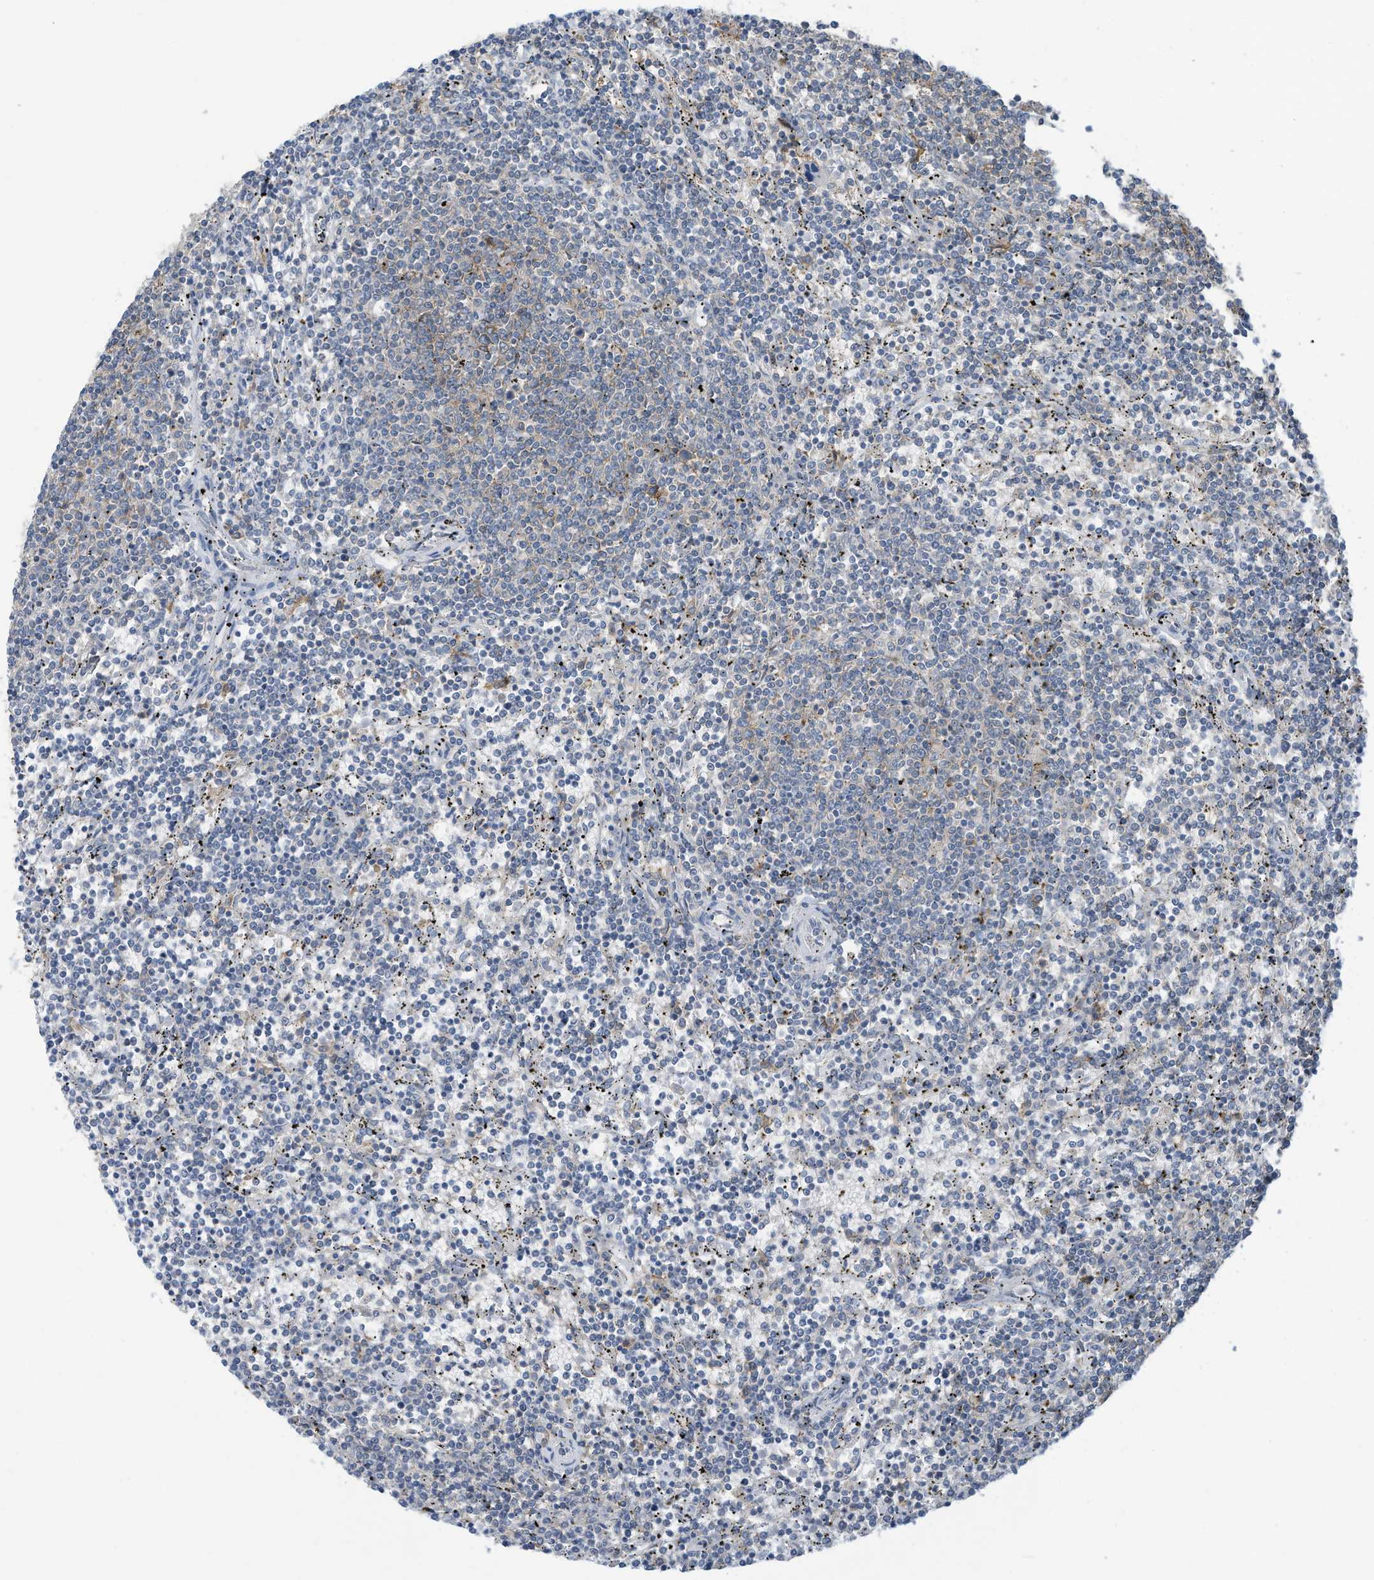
{"staining": {"intensity": "negative", "quantity": "none", "location": "none"}, "tissue": "lymphoma", "cell_type": "Tumor cells", "image_type": "cancer", "snomed": [{"axis": "morphology", "description": "Malignant lymphoma, non-Hodgkin's type, Low grade"}, {"axis": "topography", "description": "Spleen"}], "caption": "Protein analysis of lymphoma exhibits no significant expression in tumor cells. The staining is performed using DAB (3,3'-diaminobenzidine) brown chromogen with nuclei counter-stained in using hematoxylin.", "gene": "SLC1A5", "patient": {"sex": "female", "age": 50}}